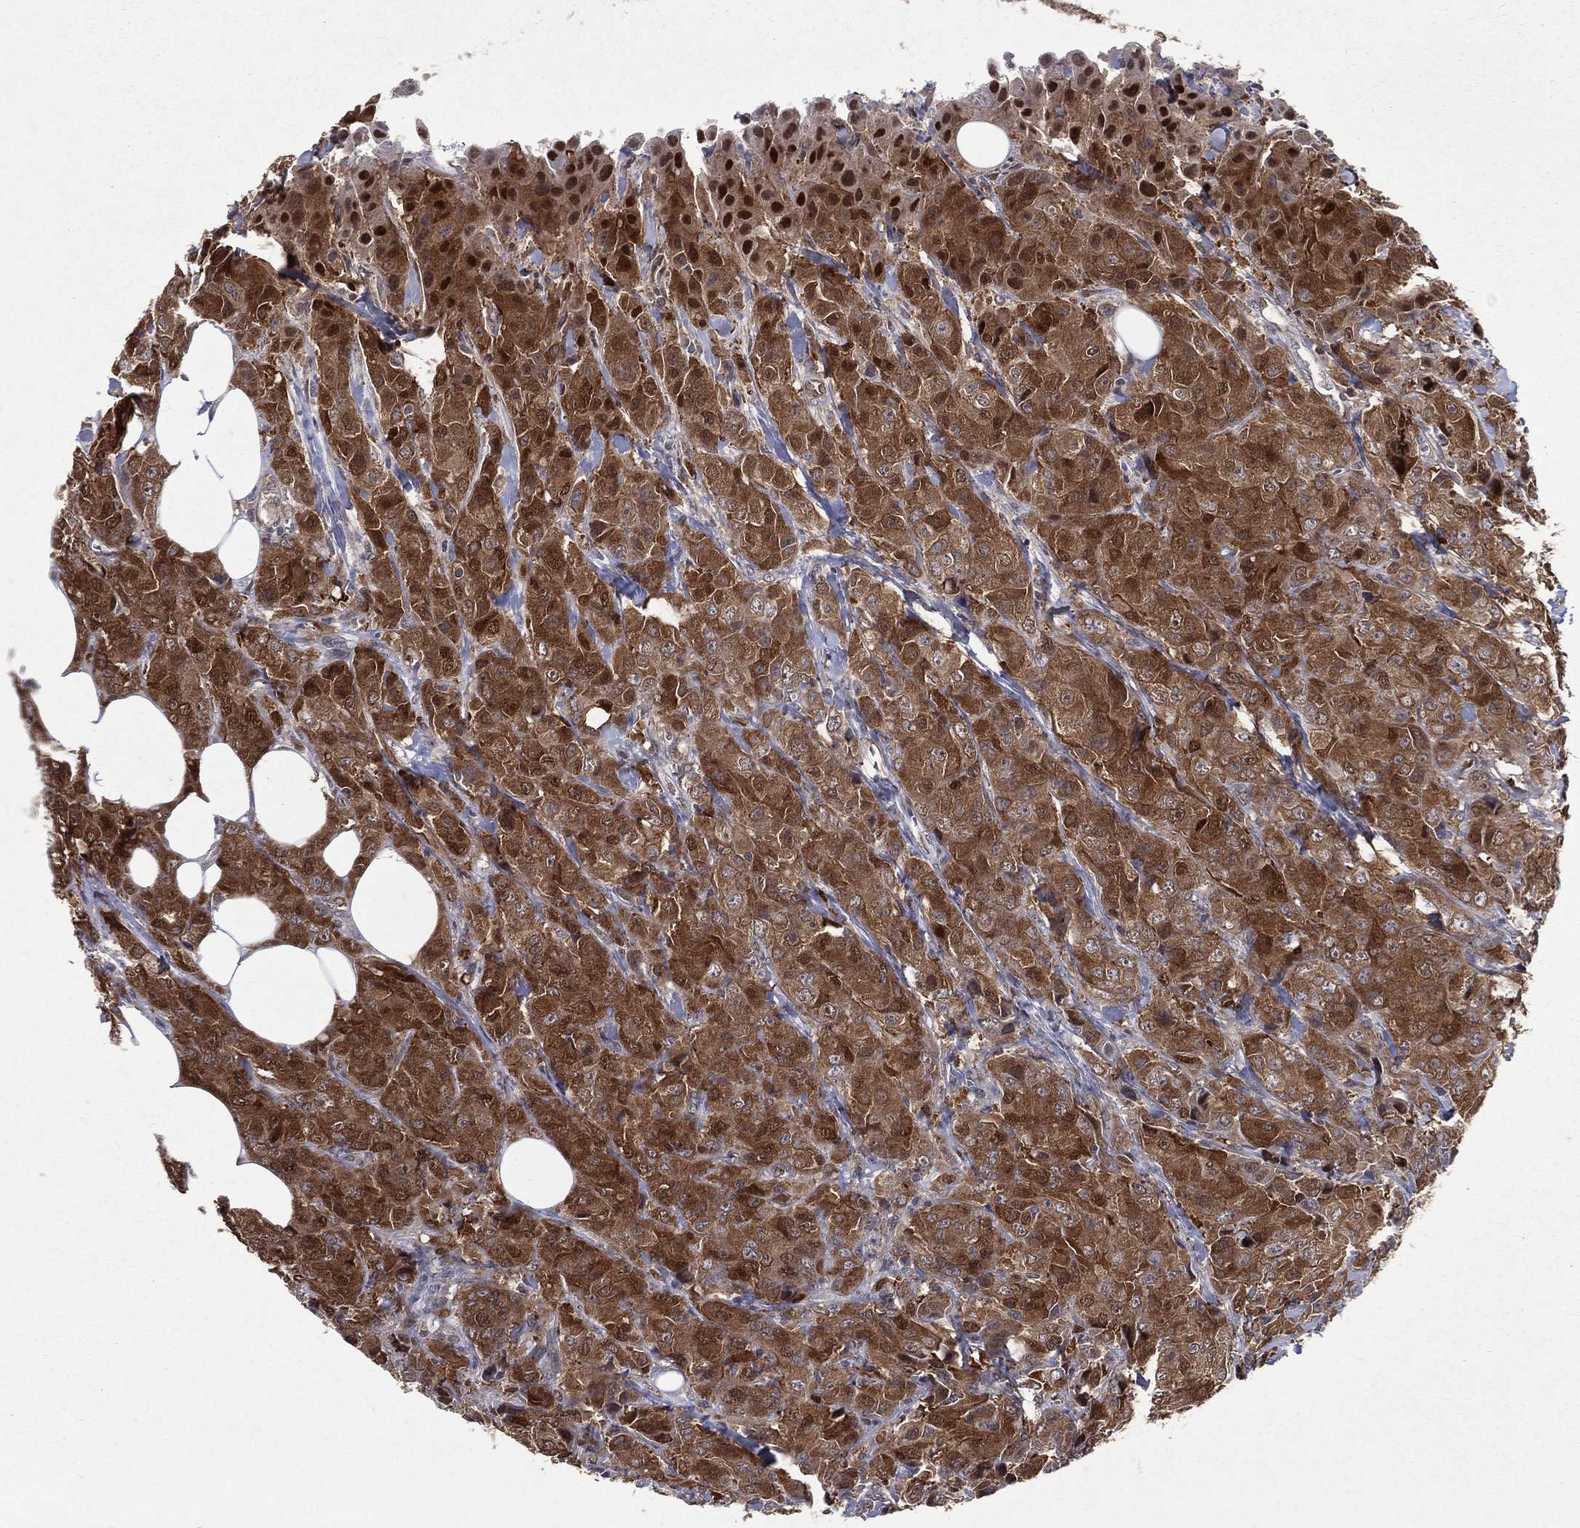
{"staining": {"intensity": "strong", "quantity": "25%-75%", "location": "cytoplasmic/membranous,nuclear"}, "tissue": "breast cancer", "cell_type": "Tumor cells", "image_type": "cancer", "snomed": [{"axis": "morphology", "description": "Duct carcinoma"}, {"axis": "topography", "description": "Breast"}], "caption": "Protein analysis of invasive ductal carcinoma (breast) tissue shows strong cytoplasmic/membranous and nuclear staining in about 25%-75% of tumor cells.", "gene": "GMPR2", "patient": {"sex": "female", "age": 43}}